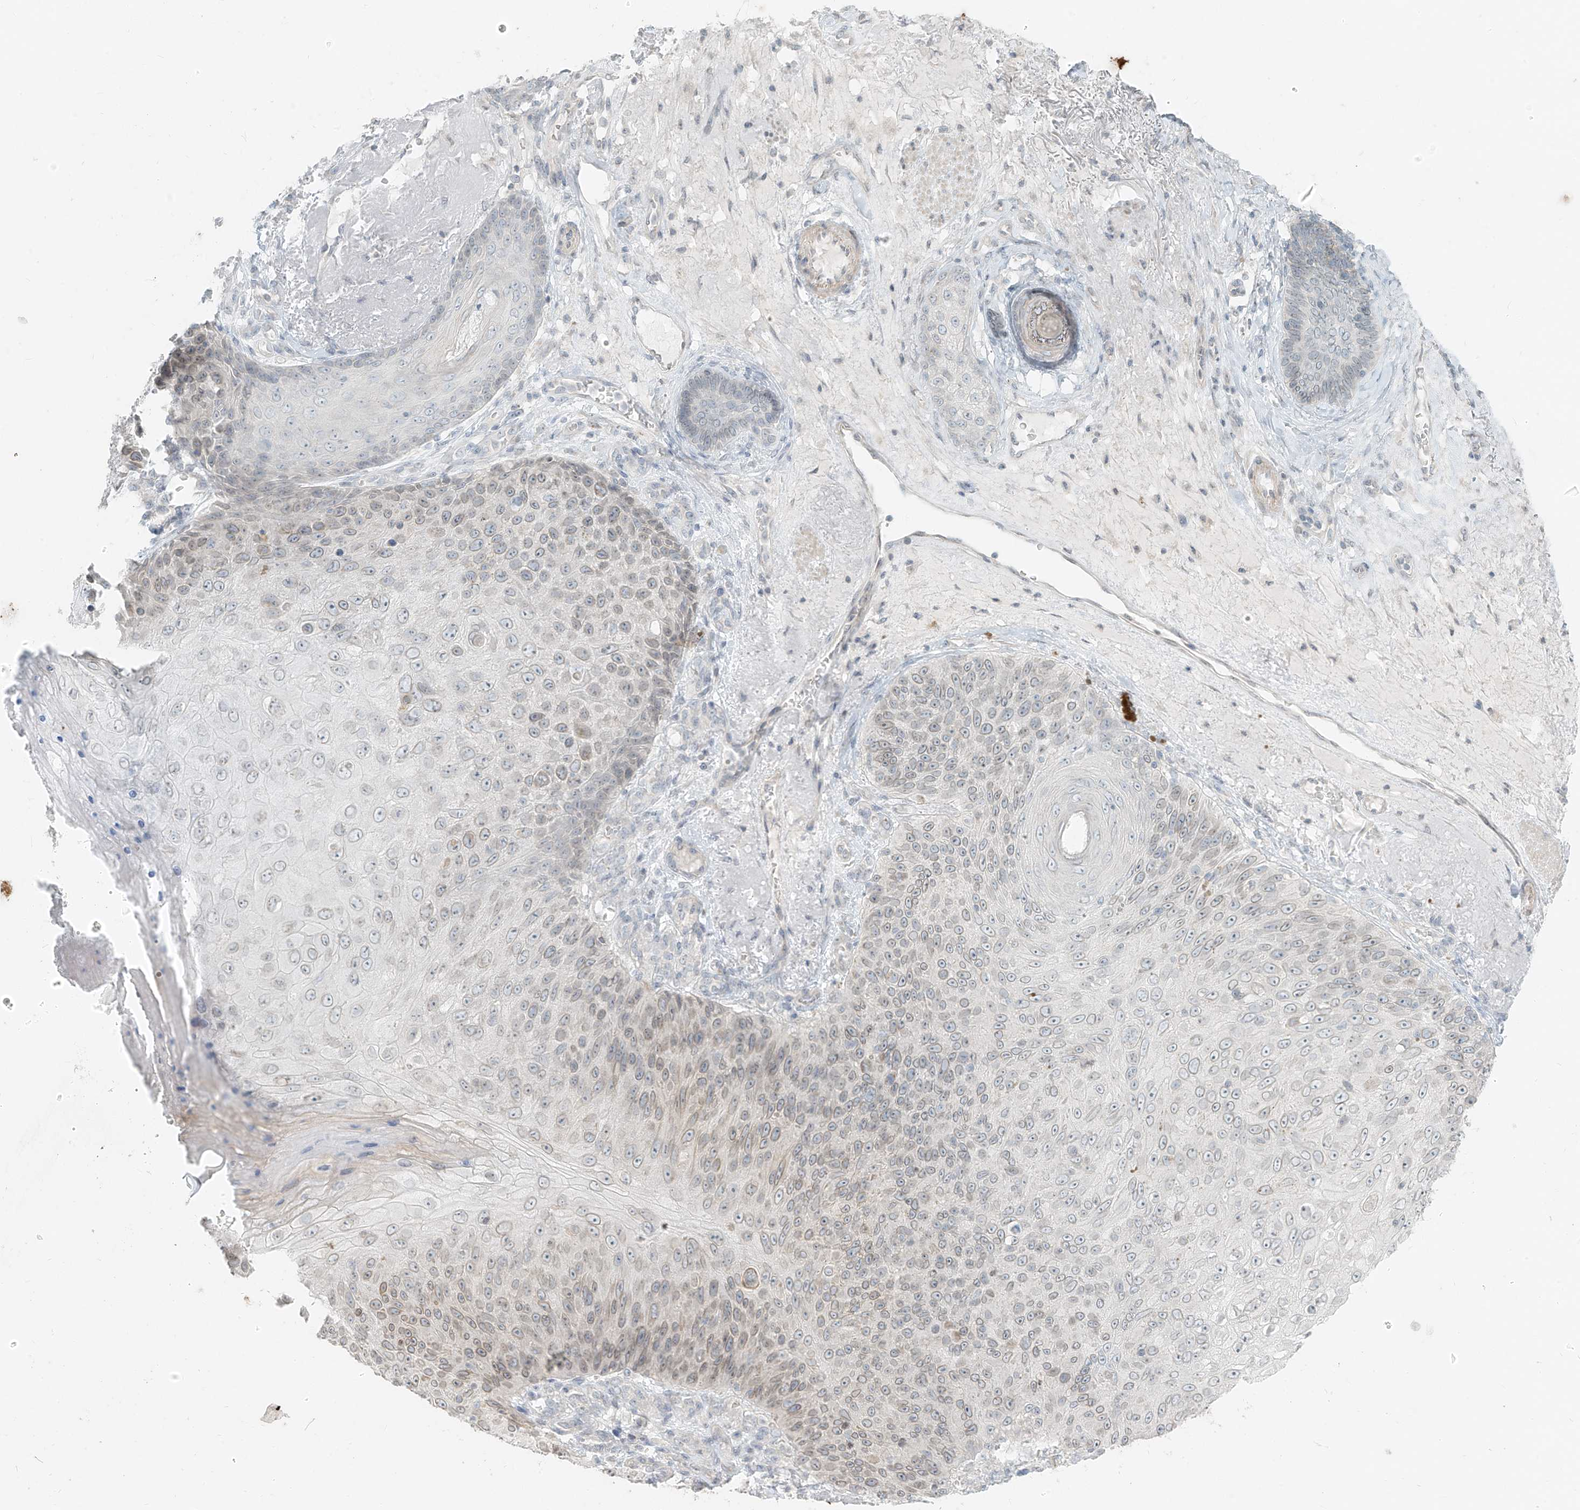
{"staining": {"intensity": "weak", "quantity": "25%-75%", "location": "cytoplasmic/membranous,nuclear"}, "tissue": "skin cancer", "cell_type": "Tumor cells", "image_type": "cancer", "snomed": [{"axis": "morphology", "description": "Squamous cell carcinoma, NOS"}, {"axis": "topography", "description": "Skin"}], "caption": "Tumor cells show low levels of weak cytoplasmic/membranous and nuclear expression in approximately 25%-75% of cells in human skin cancer. The protein of interest is stained brown, and the nuclei are stained in blue (DAB (3,3'-diaminobenzidine) IHC with brightfield microscopy, high magnification).", "gene": "OSBPL7", "patient": {"sex": "female", "age": 88}}